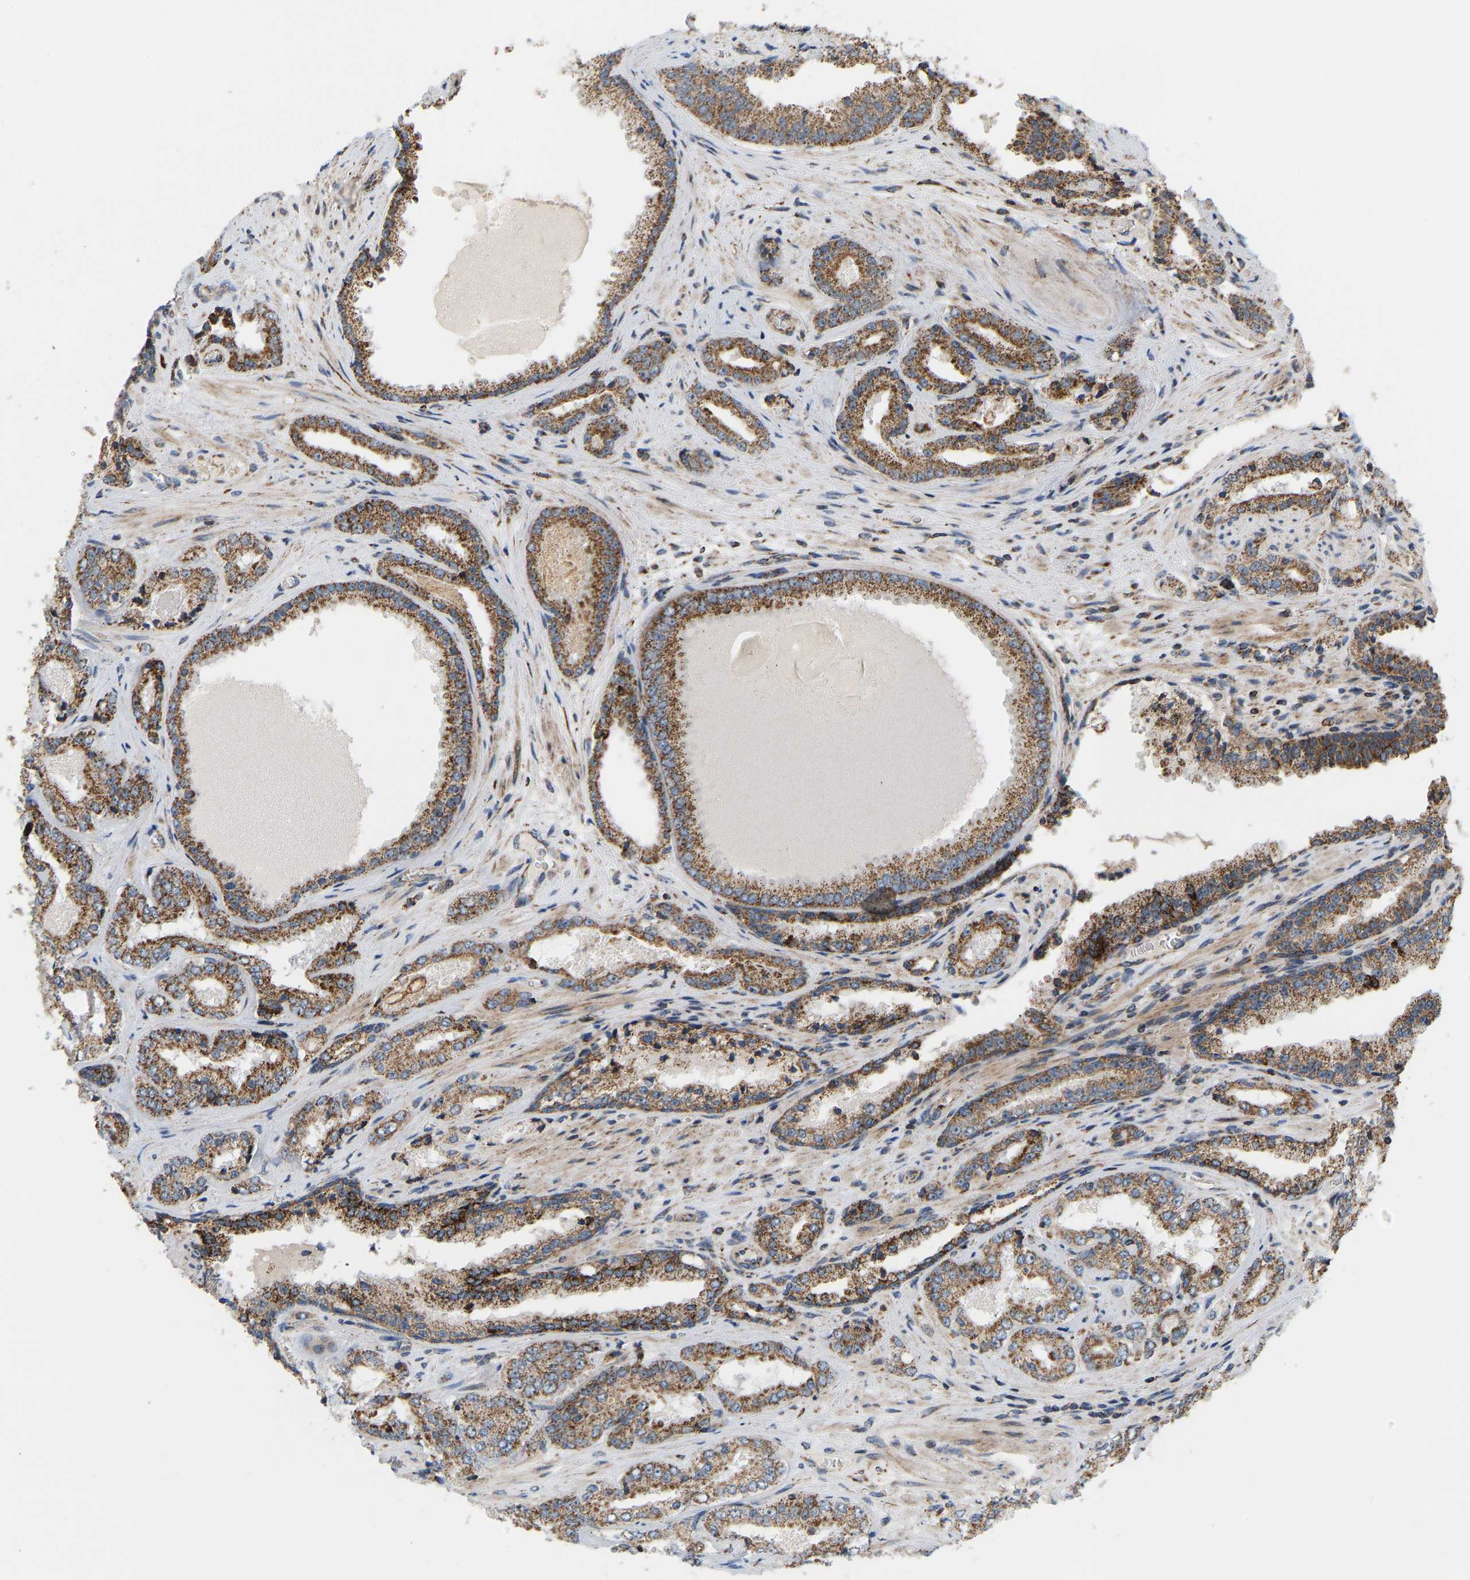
{"staining": {"intensity": "moderate", "quantity": ">75%", "location": "cytoplasmic/membranous"}, "tissue": "prostate cancer", "cell_type": "Tumor cells", "image_type": "cancer", "snomed": [{"axis": "morphology", "description": "Adenocarcinoma, High grade"}, {"axis": "topography", "description": "Prostate"}], "caption": "This micrograph exhibits prostate cancer (adenocarcinoma (high-grade)) stained with immunohistochemistry (IHC) to label a protein in brown. The cytoplasmic/membranous of tumor cells show moderate positivity for the protein. Nuclei are counter-stained blue.", "gene": "GPSM2", "patient": {"sex": "male", "age": 71}}